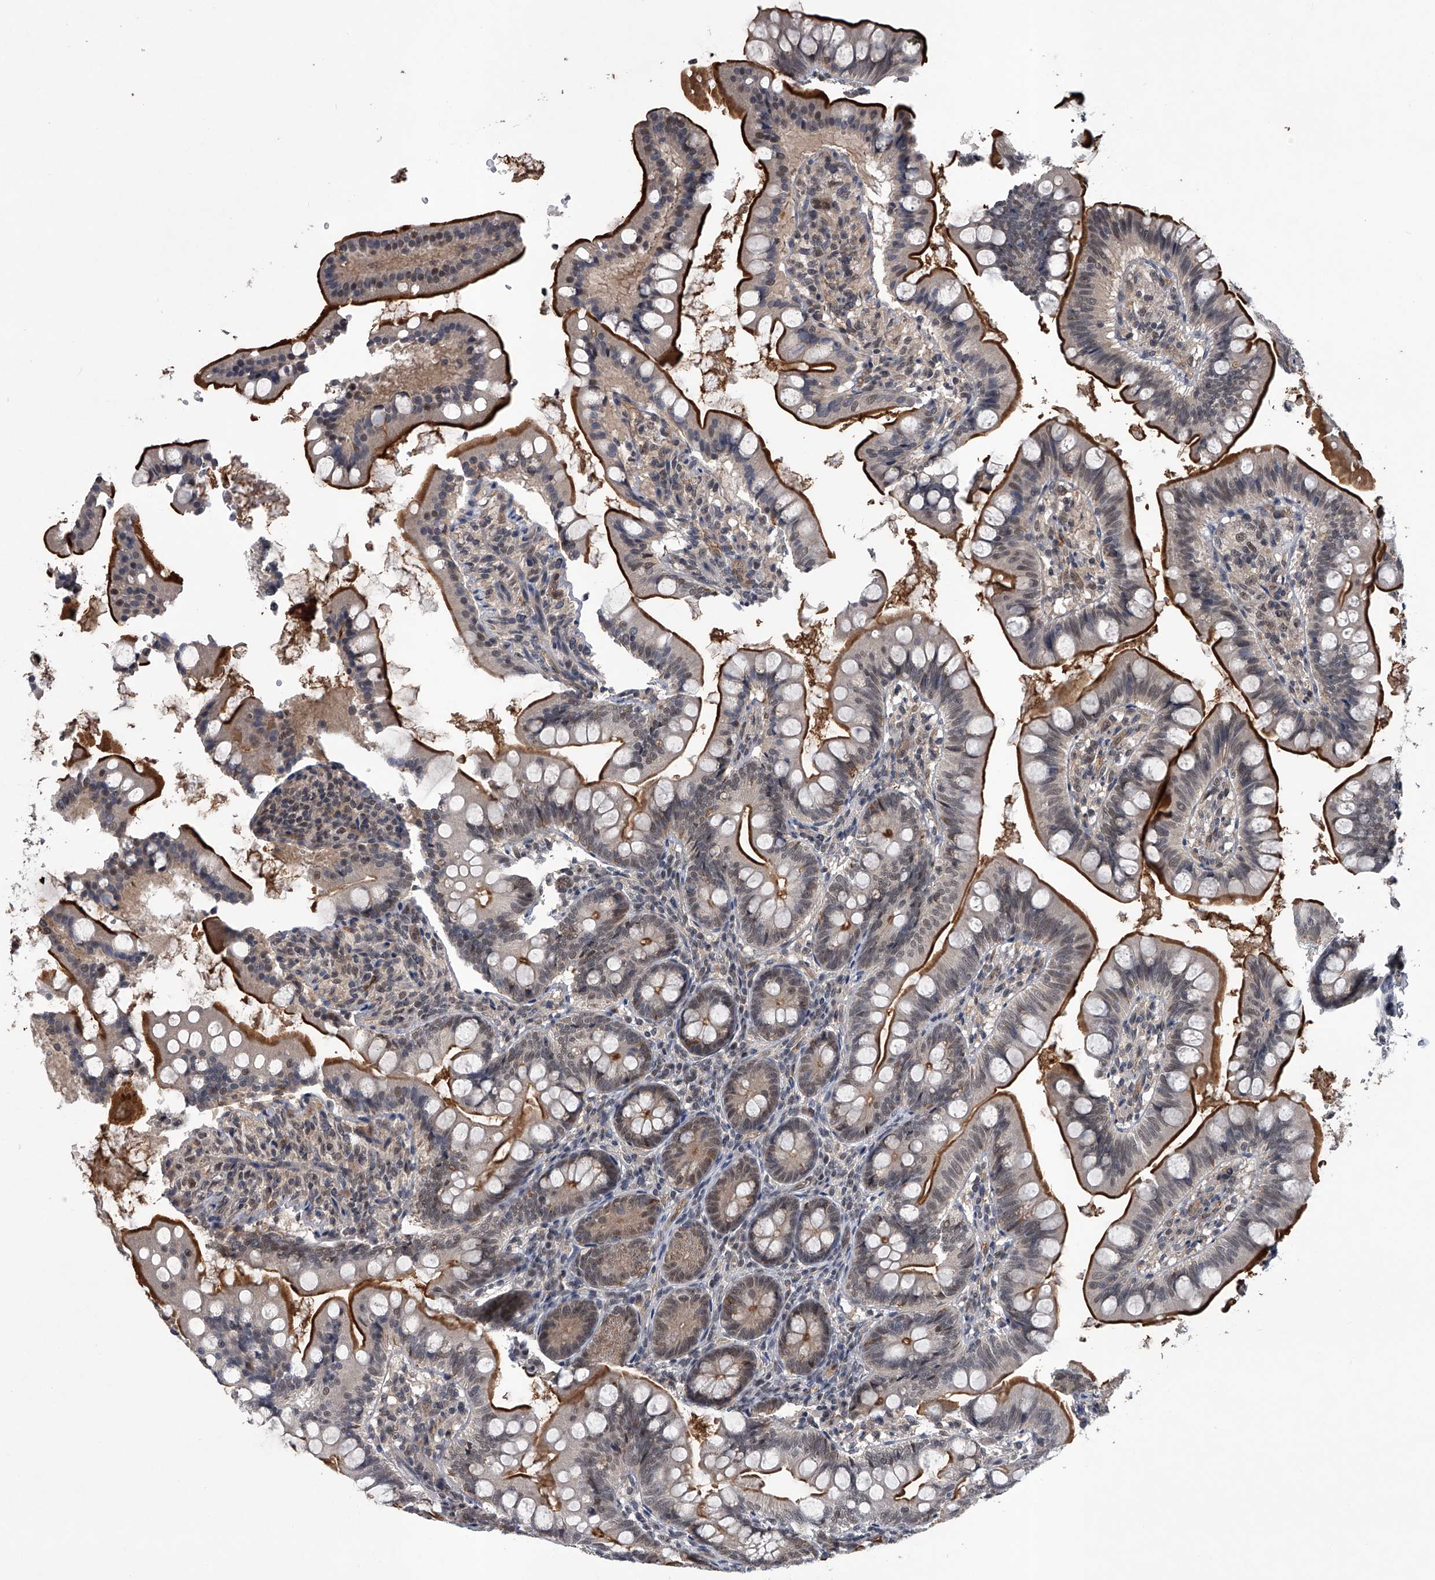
{"staining": {"intensity": "strong", "quantity": "25%-75%", "location": "cytoplasmic/membranous"}, "tissue": "small intestine", "cell_type": "Glandular cells", "image_type": "normal", "snomed": [{"axis": "morphology", "description": "Normal tissue, NOS"}, {"axis": "topography", "description": "Small intestine"}], "caption": "DAB immunohistochemical staining of normal small intestine shows strong cytoplasmic/membranous protein expression in approximately 25%-75% of glandular cells. The staining was performed using DAB (3,3'-diaminobenzidine) to visualize the protein expression in brown, while the nuclei were stained in blue with hematoxylin (Magnification: 20x).", "gene": "SLC12A8", "patient": {"sex": "male", "age": 7}}